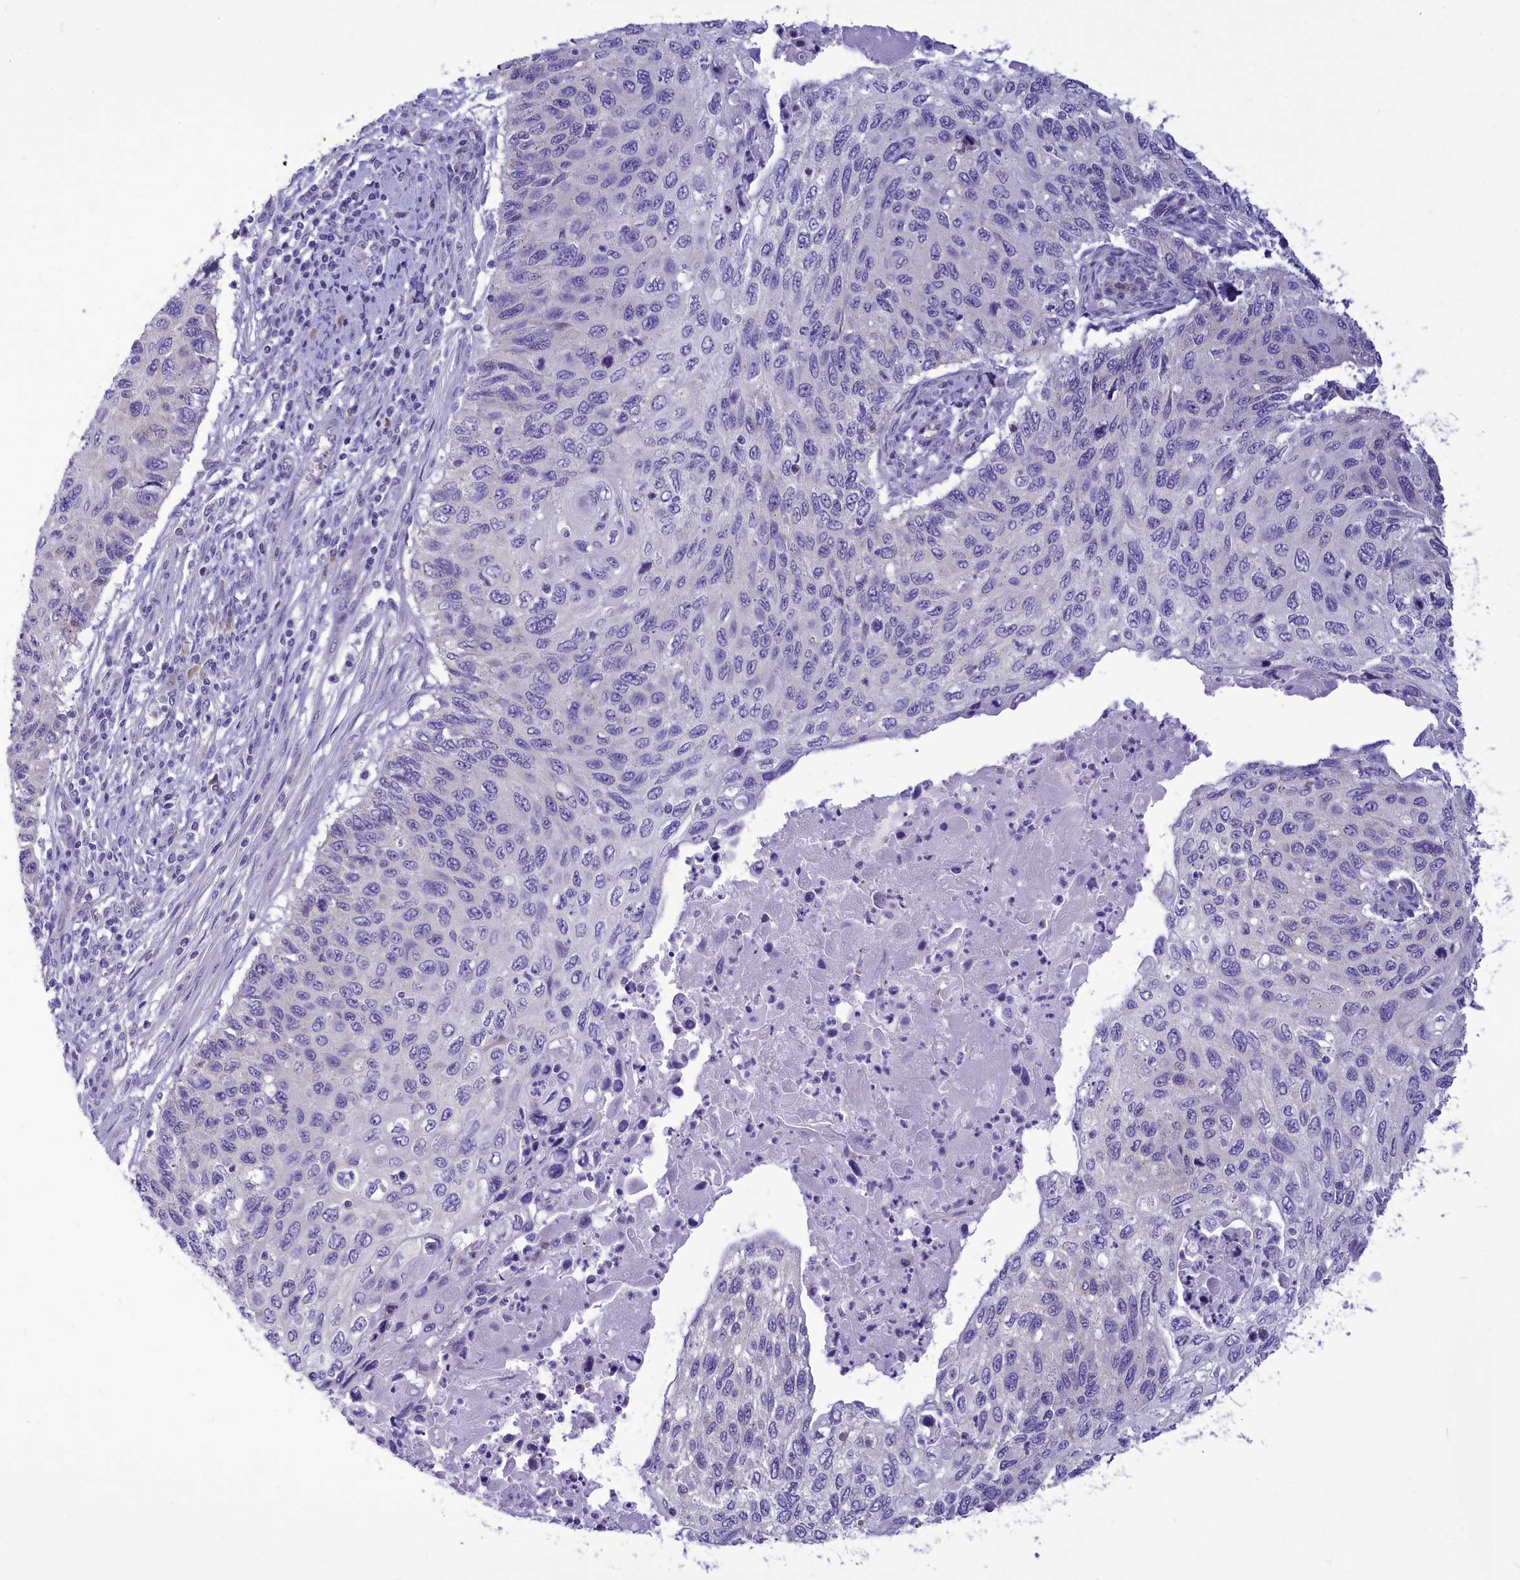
{"staining": {"intensity": "negative", "quantity": "none", "location": "none"}, "tissue": "cervical cancer", "cell_type": "Tumor cells", "image_type": "cancer", "snomed": [{"axis": "morphology", "description": "Squamous cell carcinoma, NOS"}, {"axis": "topography", "description": "Cervix"}], "caption": "Immunohistochemistry (IHC) of human cervical cancer (squamous cell carcinoma) reveals no positivity in tumor cells.", "gene": "DCAF16", "patient": {"sex": "female", "age": 70}}